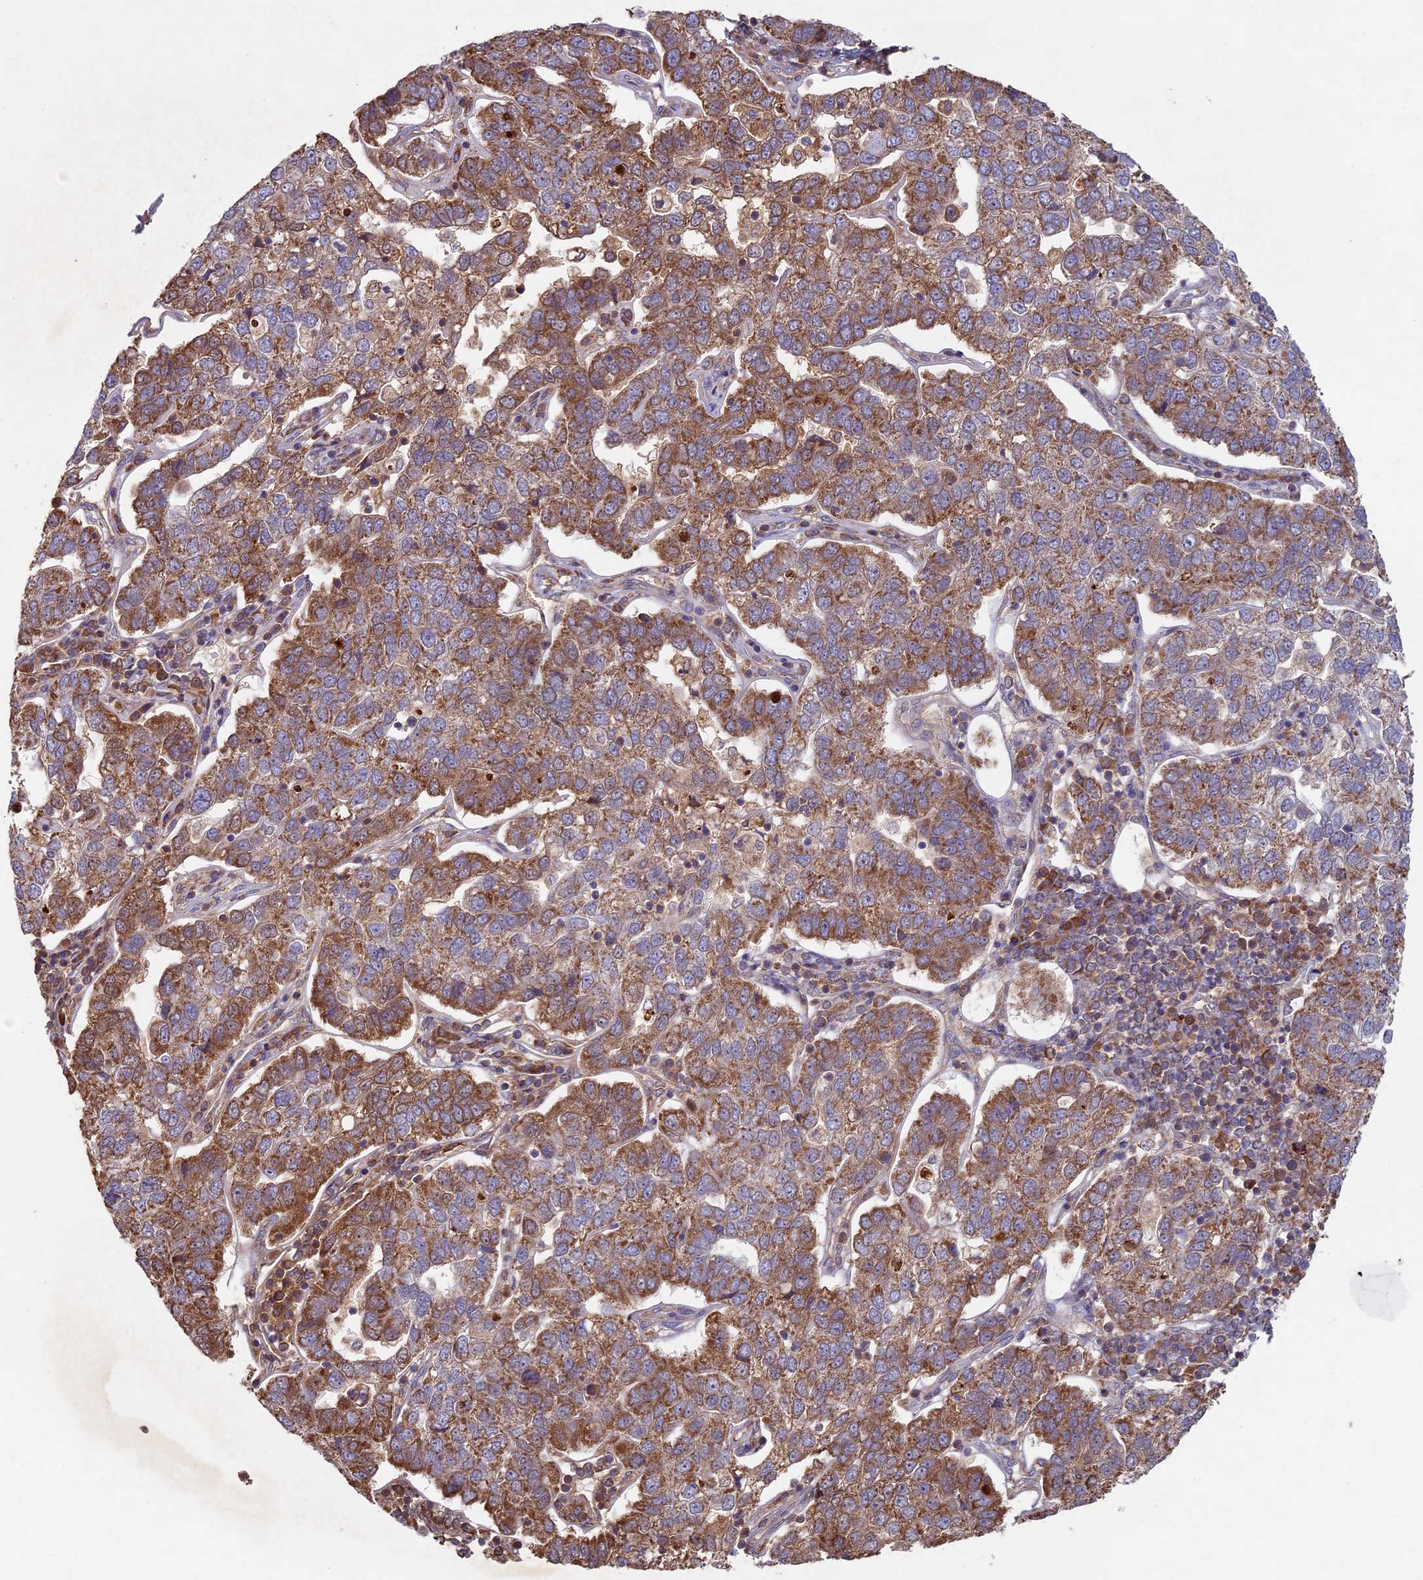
{"staining": {"intensity": "moderate", "quantity": ">75%", "location": "cytoplasmic/membranous"}, "tissue": "pancreatic cancer", "cell_type": "Tumor cells", "image_type": "cancer", "snomed": [{"axis": "morphology", "description": "Adenocarcinoma, NOS"}, {"axis": "topography", "description": "Pancreas"}], "caption": "The histopathology image exhibits staining of pancreatic adenocarcinoma, revealing moderate cytoplasmic/membranous protein expression (brown color) within tumor cells. Nuclei are stained in blue.", "gene": "RCCD1", "patient": {"sex": "female", "age": 61}}